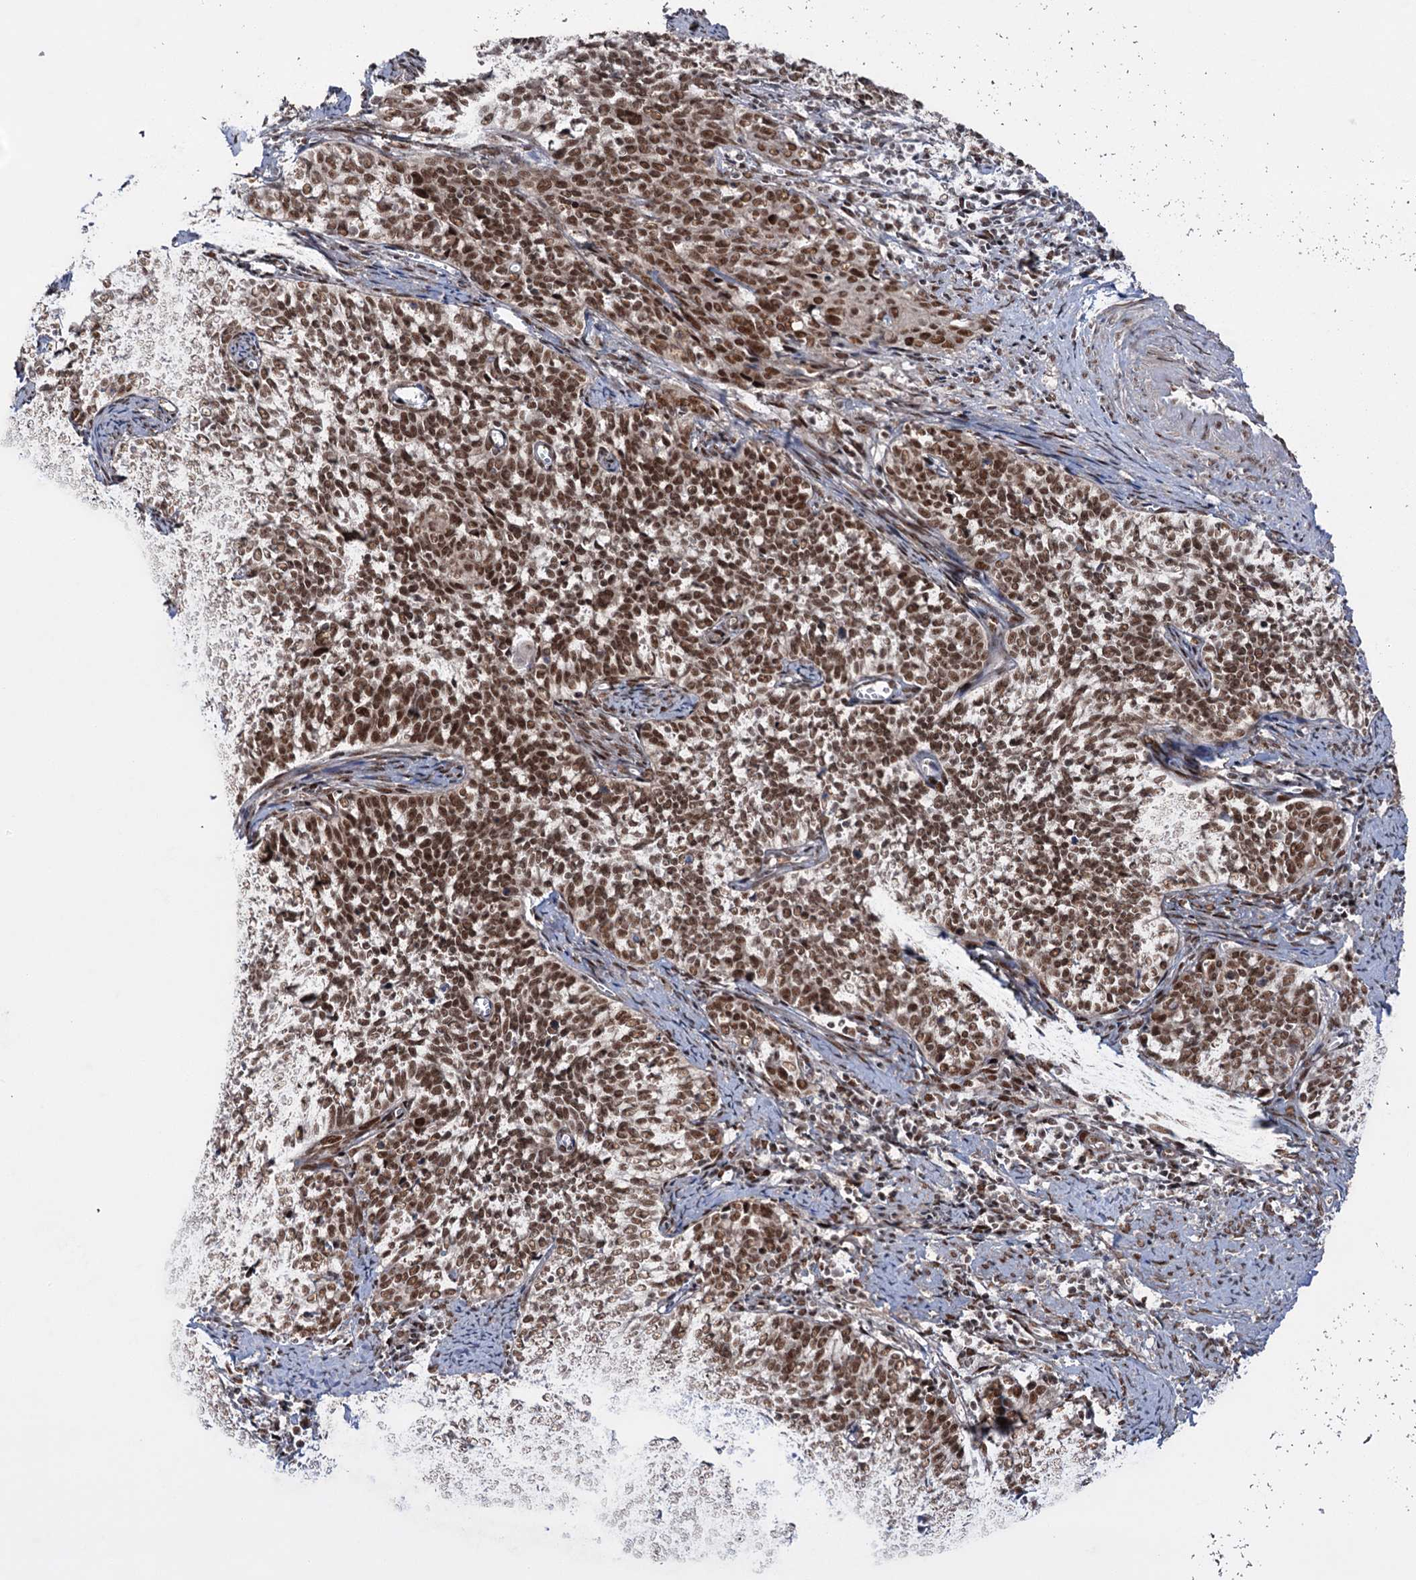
{"staining": {"intensity": "strong", "quantity": ">75%", "location": "nuclear"}, "tissue": "cervical cancer", "cell_type": "Tumor cells", "image_type": "cancer", "snomed": [{"axis": "morphology", "description": "Squamous cell carcinoma, NOS"}, {"axis": "topography", "description": "Cervix"}], "caption": "Immunohistochemical staining of cervical cancer displays high levels of strong nuclear expression in approximately >75% of tumor cells.", "gene": "MAML1", "patient": {"sex": "female", "age": 39}}